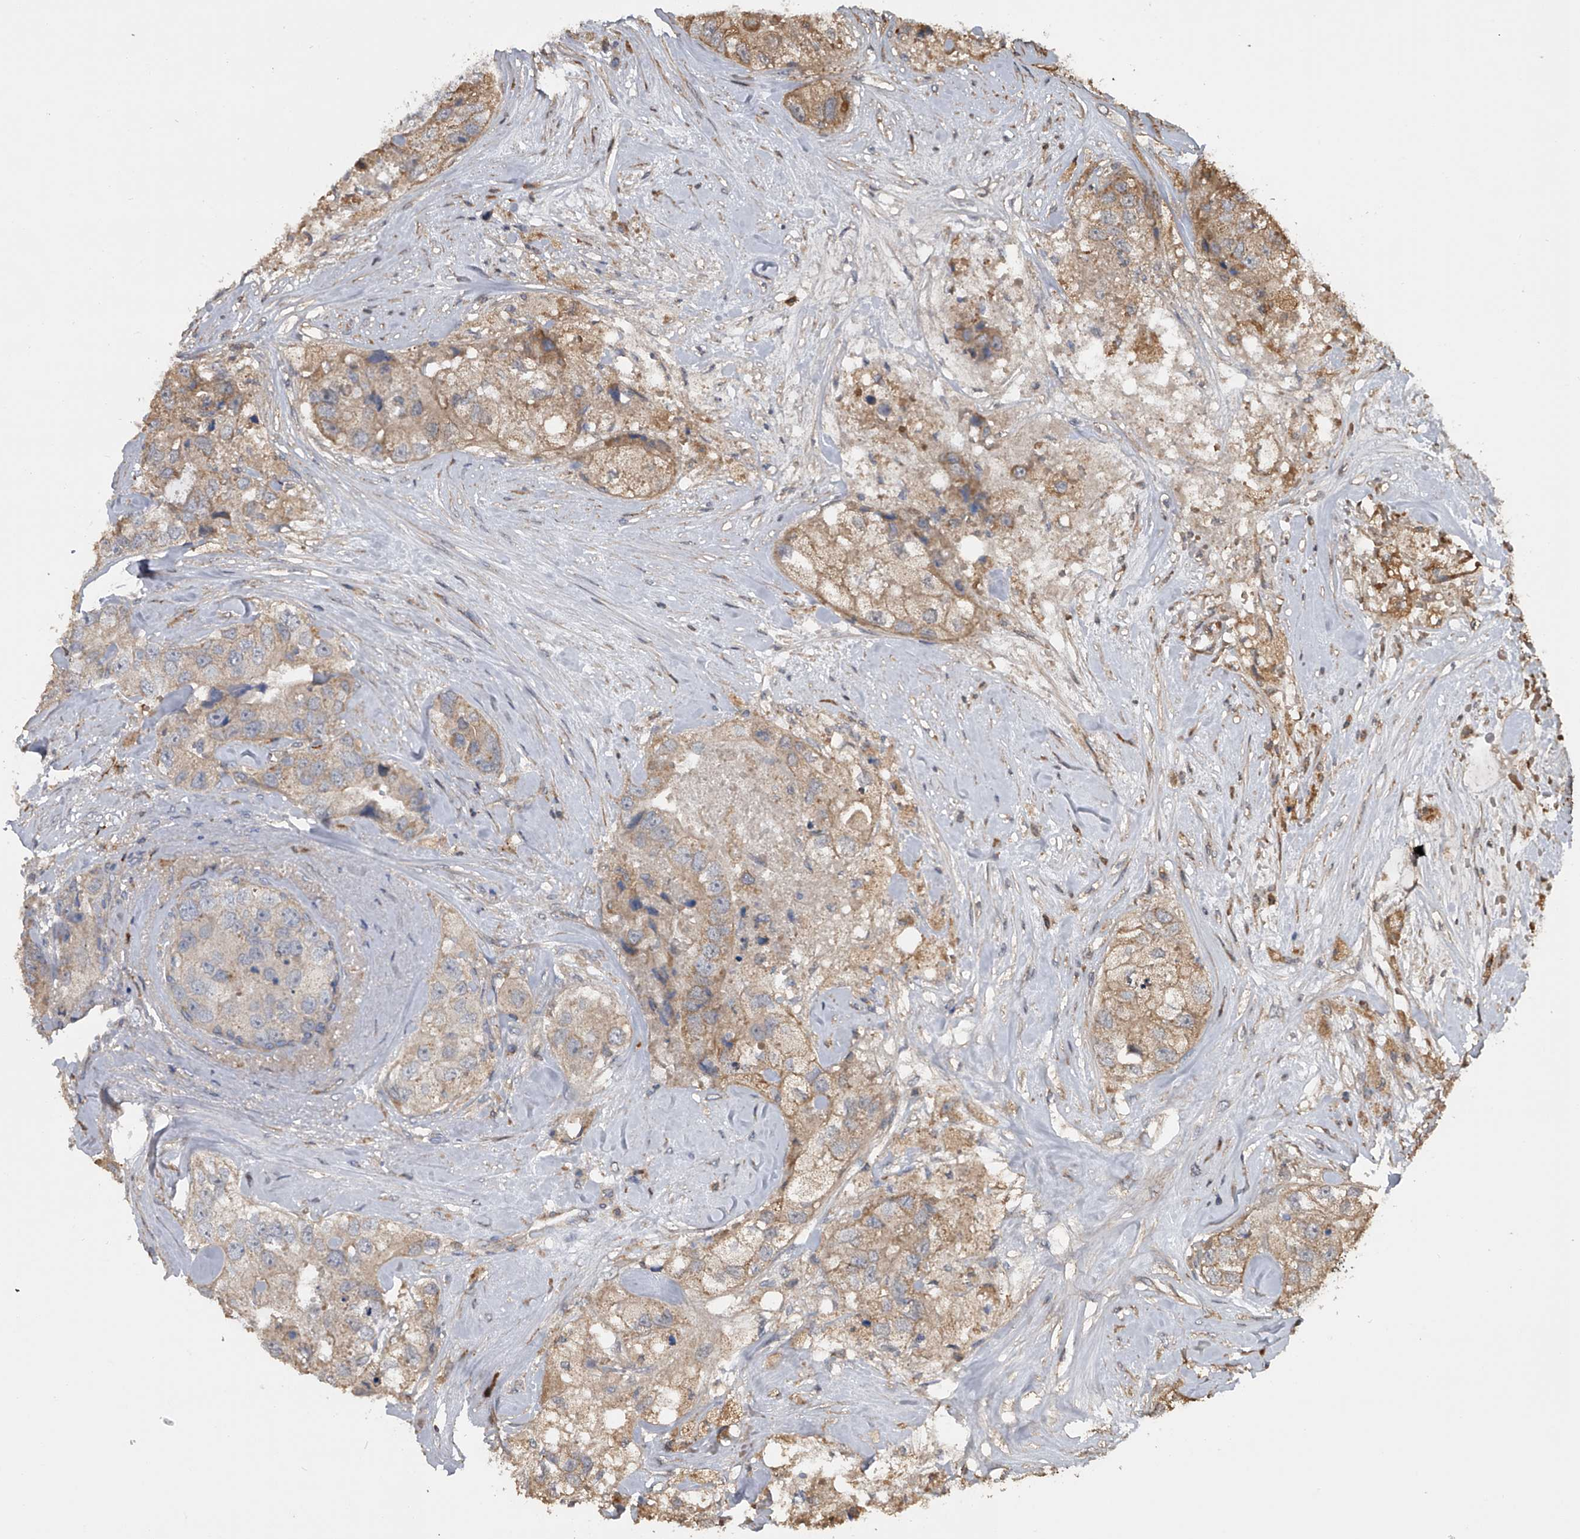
{"staining": {"intensity": "moderate", "quantity": "<25%", "location": "cytoplasmic/membranous"}, "tissue": "breast cancer", "cell_type": "Tumor cells", "image_type": "cancer", "snomed": [{"axis": "morphology", "description": "Duct carcinoma"}, {"axis": "topography", "description": "Breast"}], "caption": "Brown immunohistochemical staining in human breast infiltrating ductal carcinoma displays moderate cytoplasmic/membranous staining in about <25% of tumor cells. (DAB IHC with brightfield microscopy, high magnification).", "gene": "DOCK9", "patient": {"sex": "female", "age": 62}}